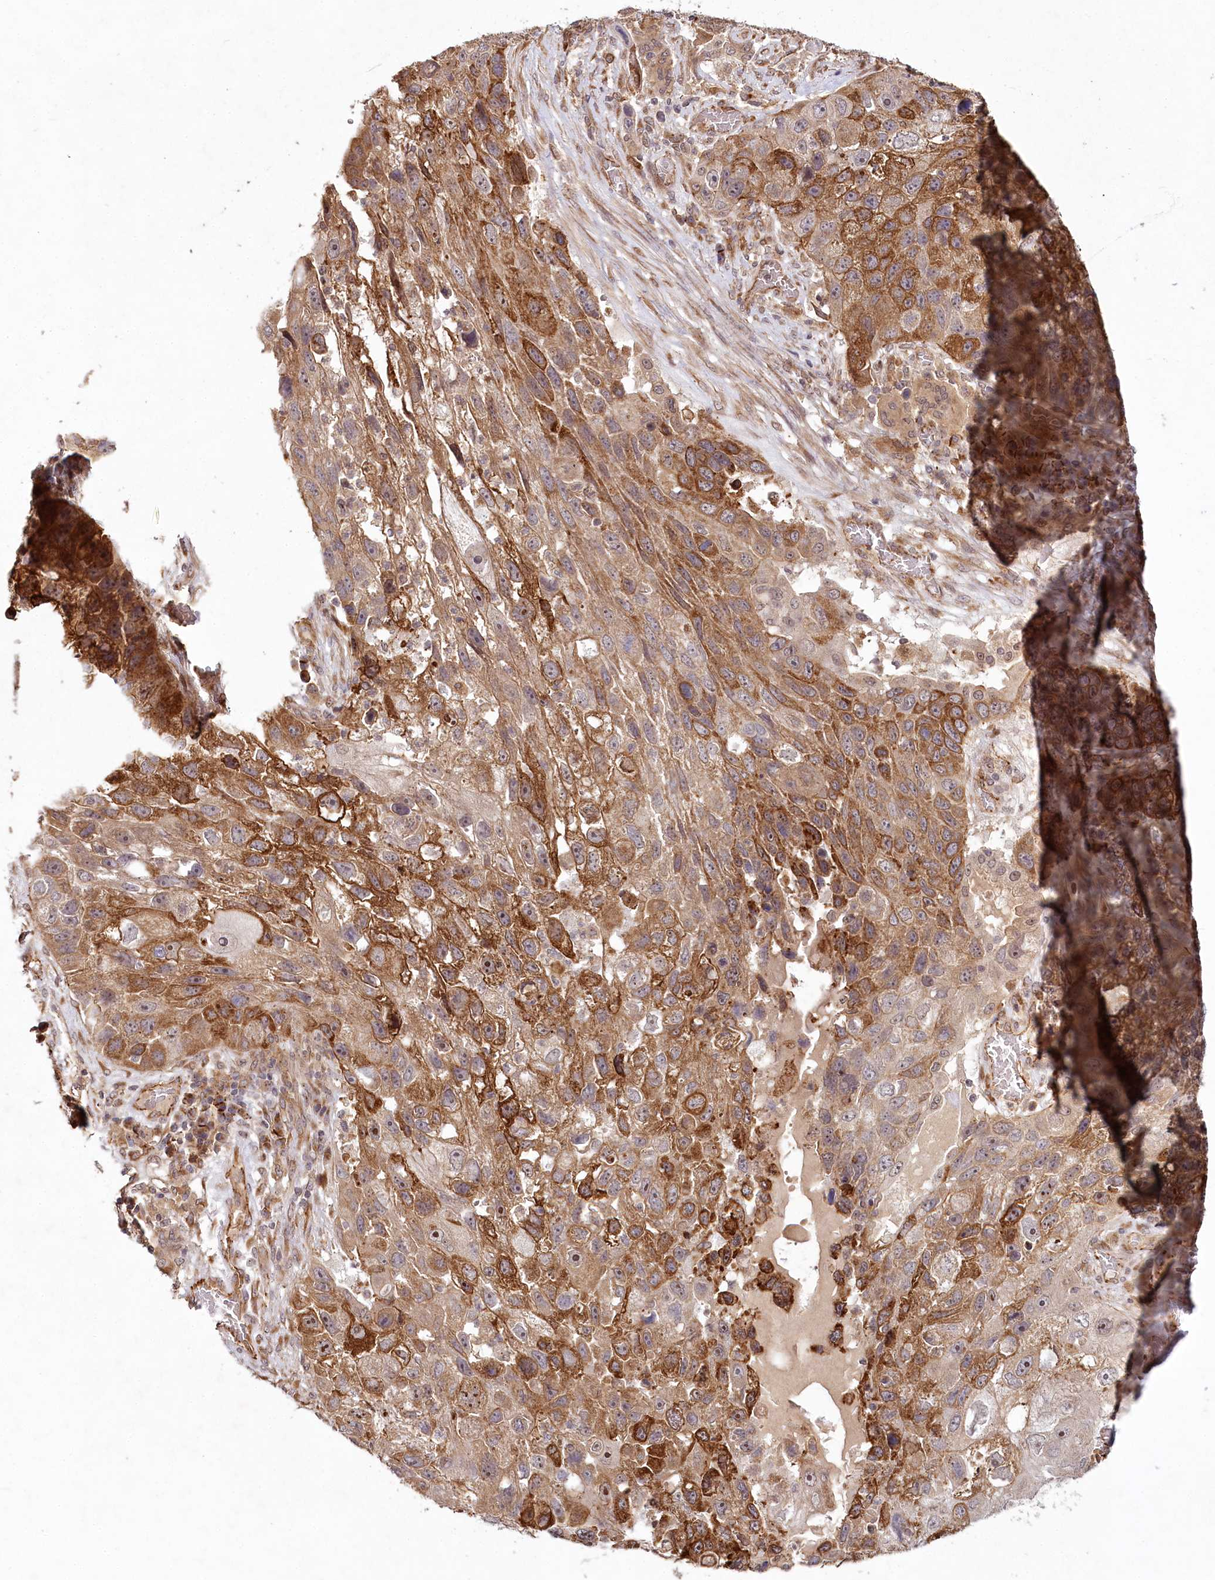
{"staining": {"intensity": "strong", "quantity": "25%-75%", "location": "cytoplasmic/membranous"}, "tissue": "lung cancer", "cell_type": "Tumor cells", "image_type": "cancer", "snomed": [{"axis": "morphology", "description": "Squamous cell carcinoma, NOS"}, {"axis": "topography", "description": "Lung"}], "caption": "Lung cancer (squamous cell carcinoma) stained with DAB immunohistochemistry (IHC) reveals high levels of strong cytoplasmic/membranous staining in approximately 25%-75% of tumor cells.", "gene": "ALKBH8", "patient": {"sex": "male", "age": 61}}